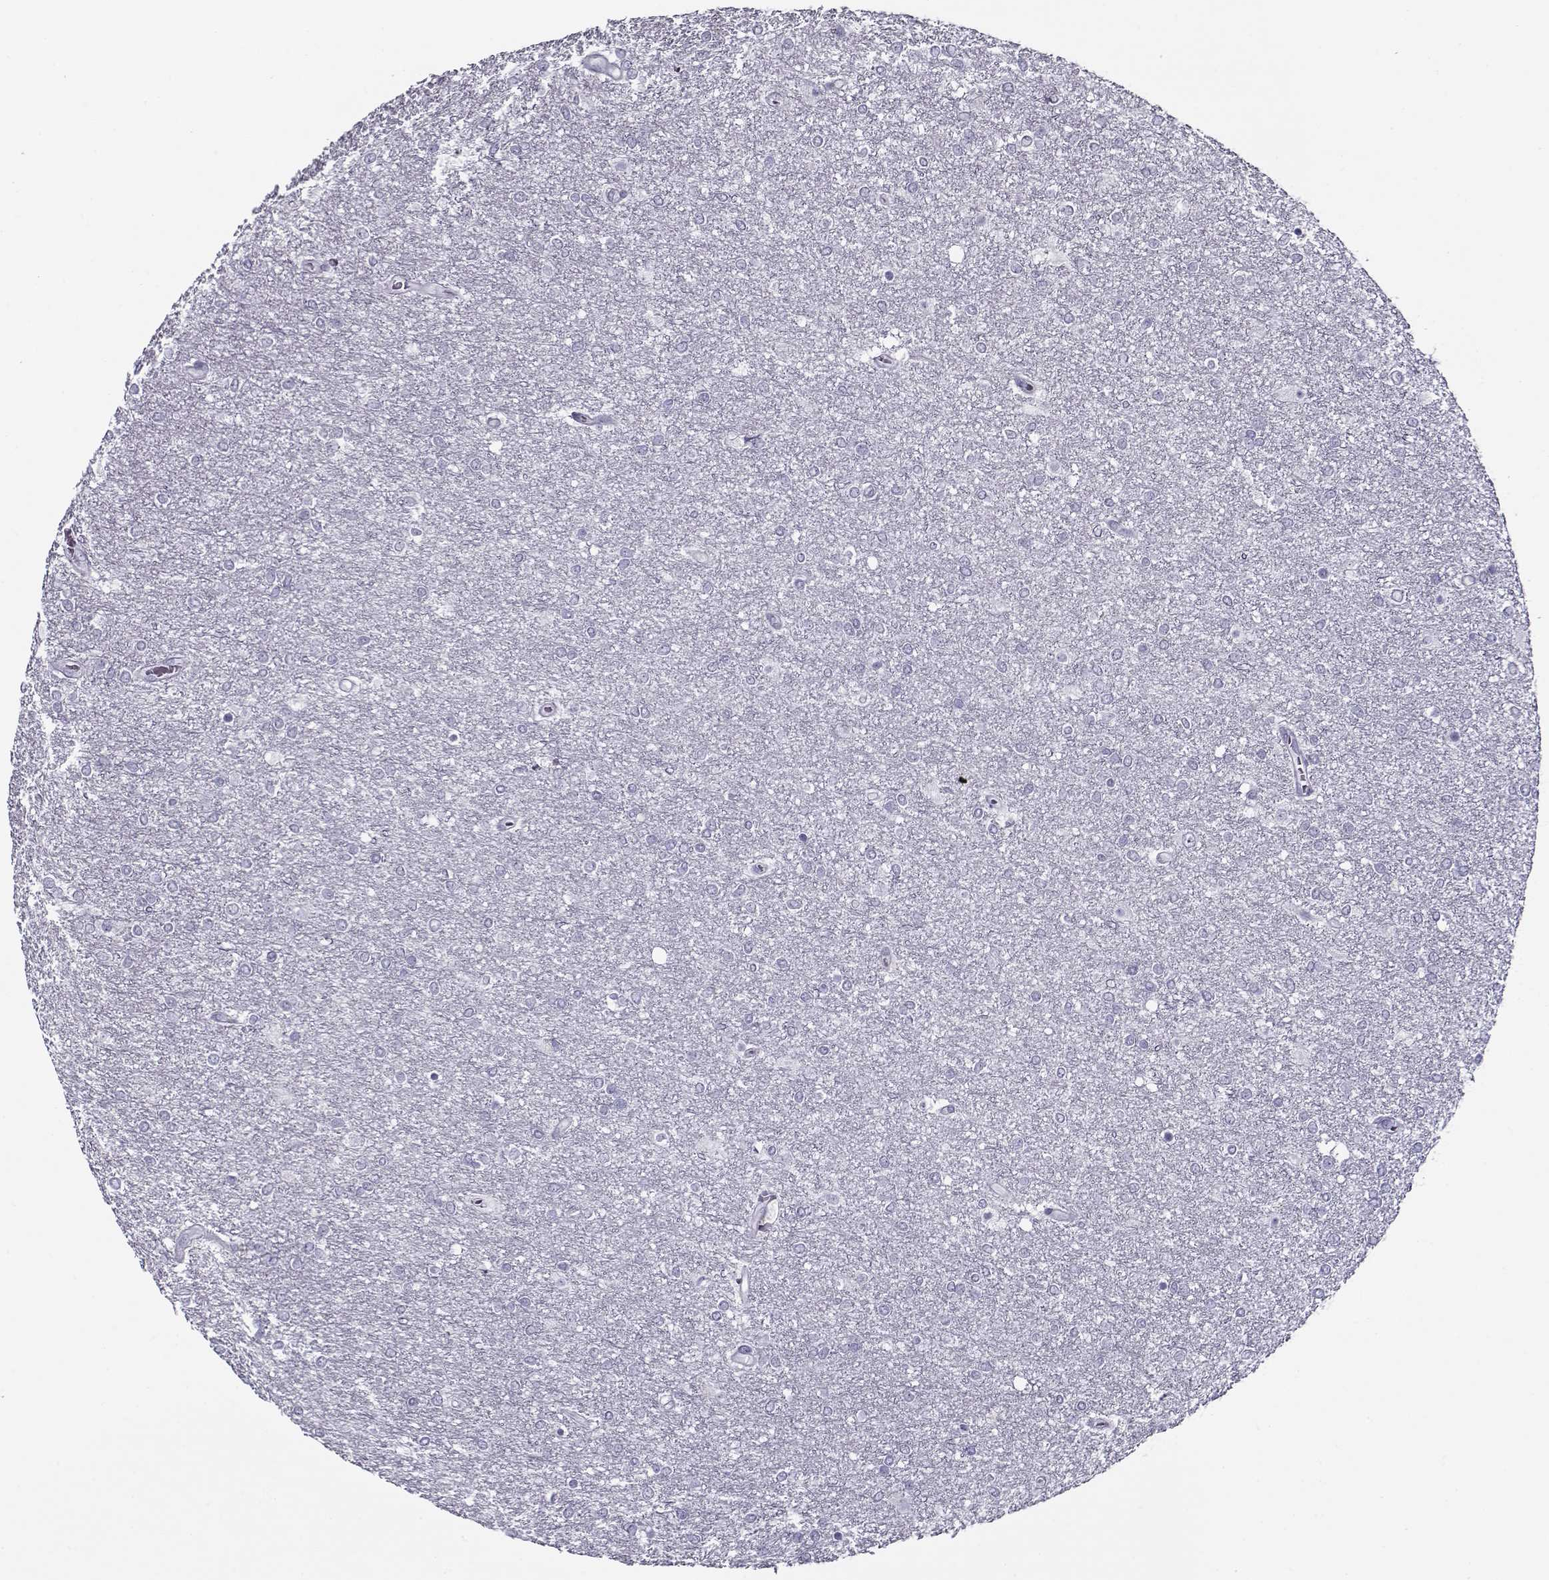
{"staining": {"intensity": "negative", "quantity": "none", "location": "none"}, "tissue": "glioma", "cell_type": "Tumor cells", "image_type": "cancer", "snomed": [{"axis": "morphology", "description": "Glioma, malignant, High grade"}, {"axis": "topography", "description": "Brain"}], "caption": "Tumor cells are negative for brown protein staining in glioma.", "gene": "GAGE2A", "patient": {"sex": "female", "age": 61}}